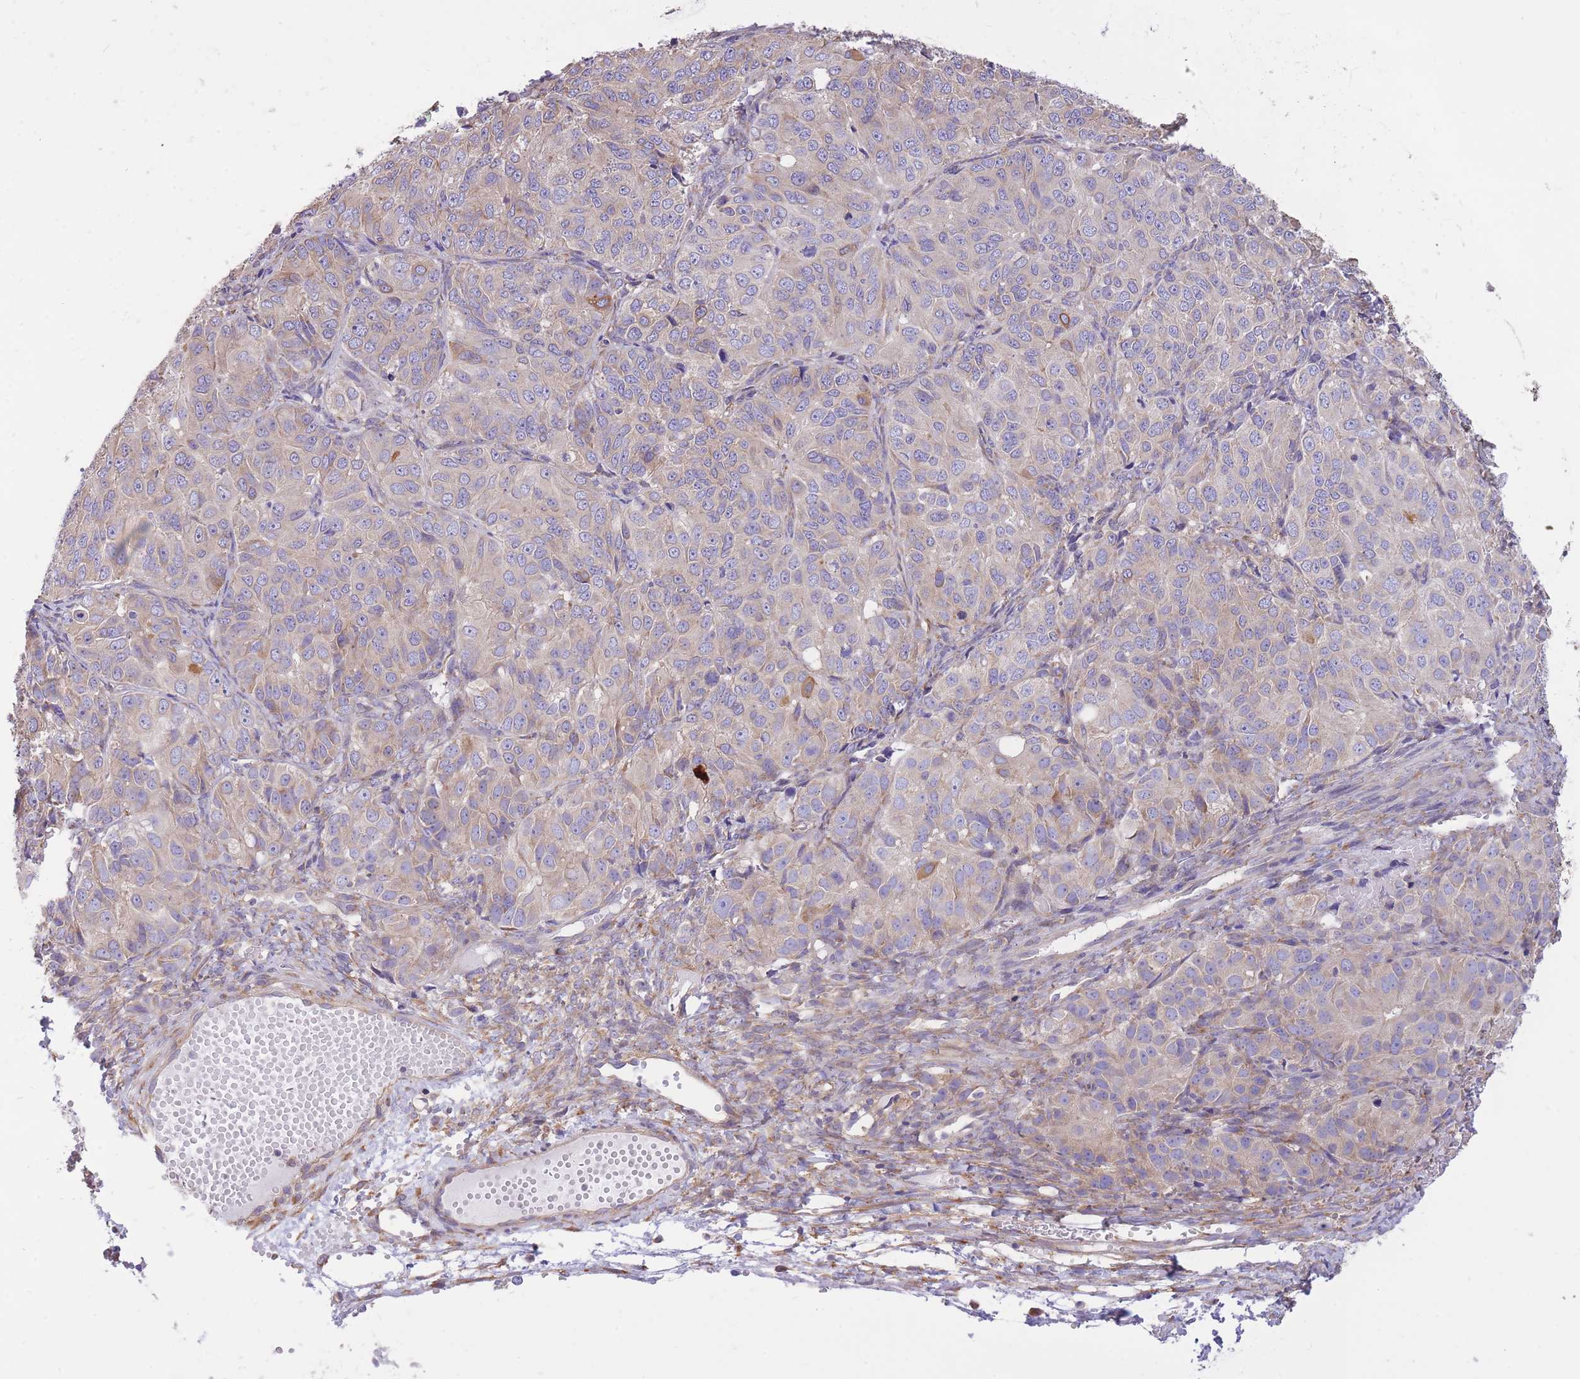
{"staining": {"intensity": "moderate", "quantity": "<25%", "location": "cytoplasmic/membranous"}, "tissue": "ovarian cancer", "cell_type": "Tumor cells", "image_type": "cancer", "snomed": [{"axis": "morphology", "description": "Carcinoma, endometroid"}, {"axis": "topography", "description": "Ovary"}], "caption": "There is low levels of moderate cytoplasmic/membranous expression in tumor cells of ovarian cancer (endometroid carcinoma), as demonstrated by immunohistochemical staining (brown color).", "gene": "GBP7", "patient": {"sex": "female", "age": 51}}